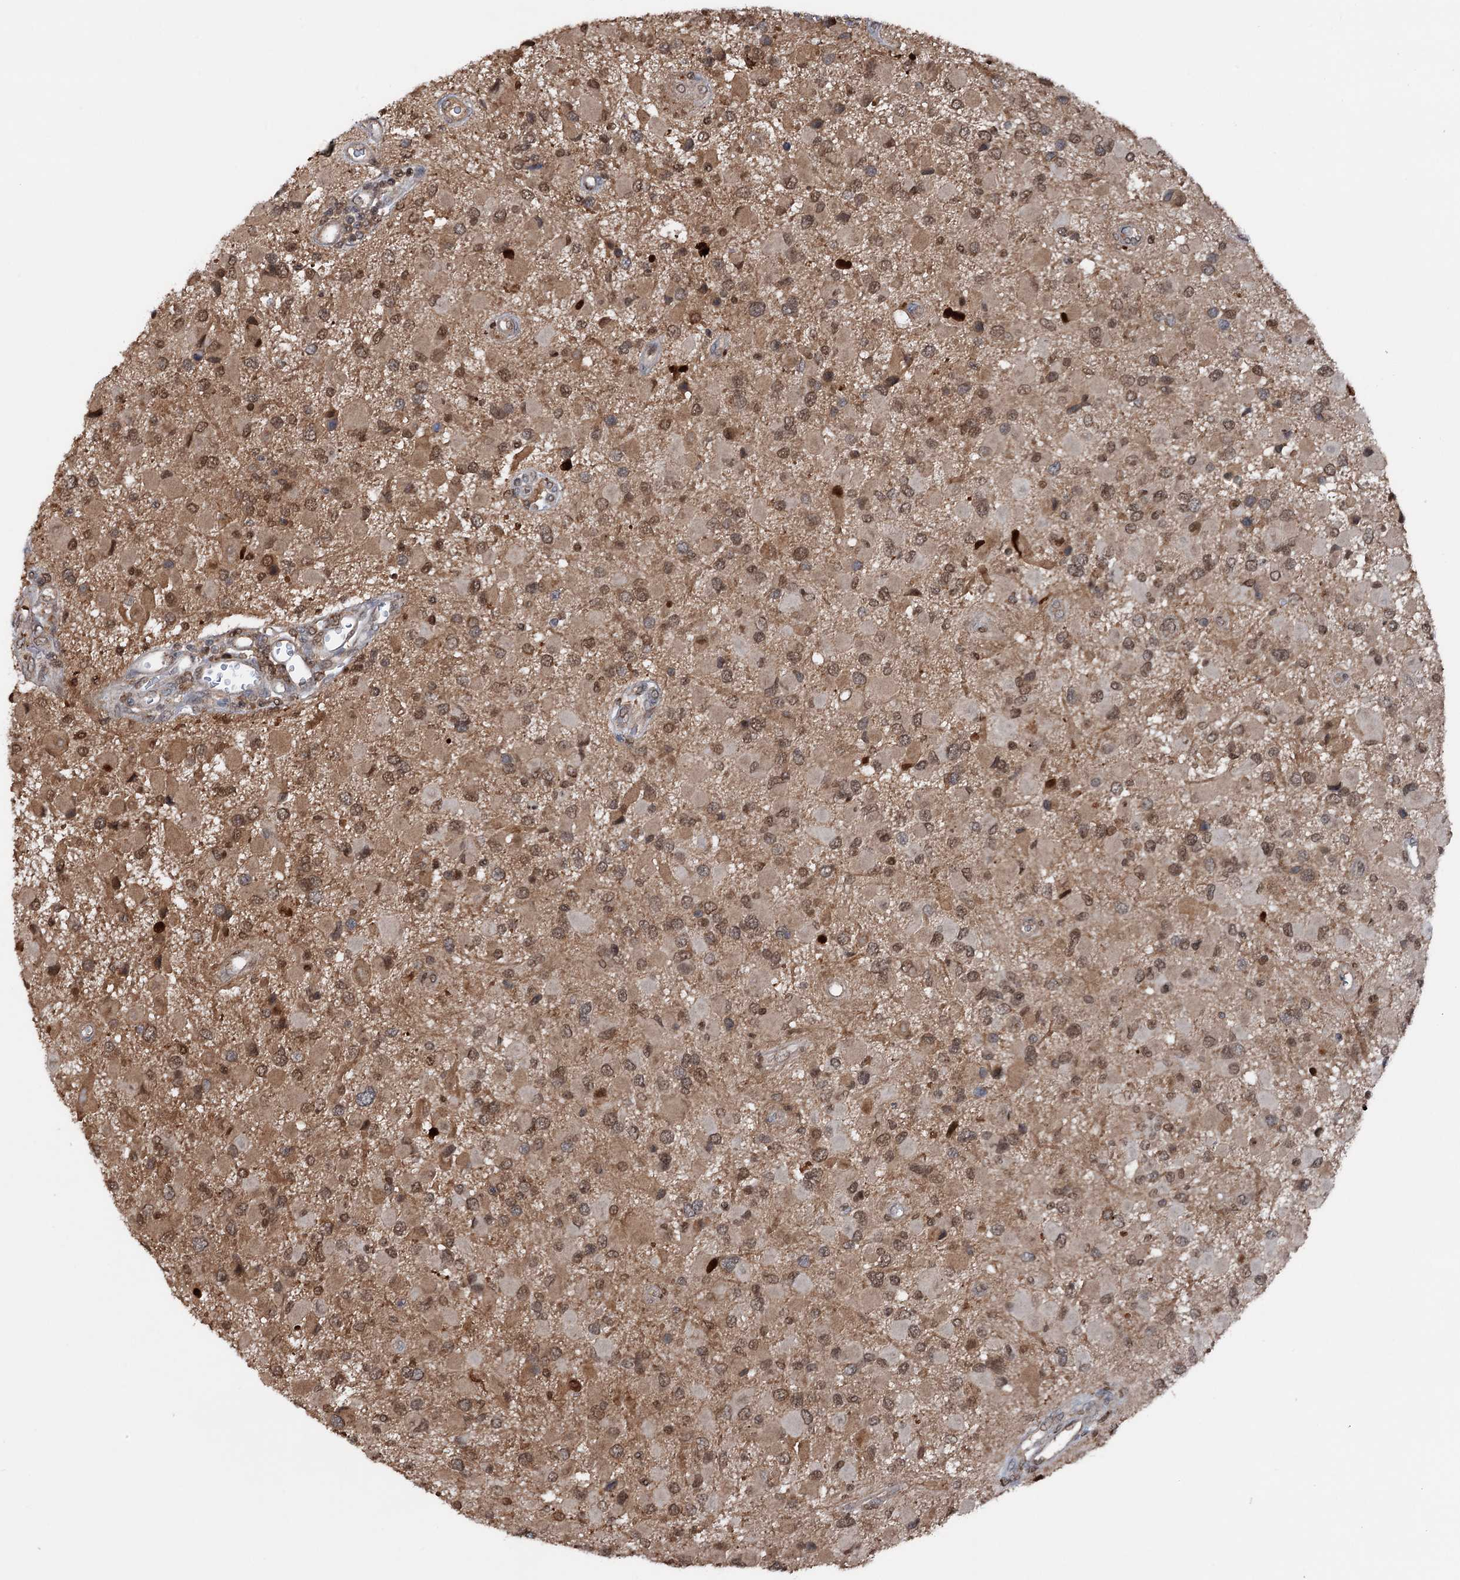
{"staining": {"intensity": "moderate", "quantity": ">75%", "location": "cytoplasmic/membranous,nuclear"}, "tissue": "glioma", "cell_type": "Tumor cells", "image_type": "cancer", "snomed": [{"axis": "morphology", "description": "Glioma, malignant, High grade"}, {"axis": "topography", "description": "Brain"}], "caption": "Glioma tissue shows moderate cytoplasmic/membranous and nuclear expression in about >75% of tumor cells", "gene": "ARL13A", "patient": {"sex": "male", "age": 53}}